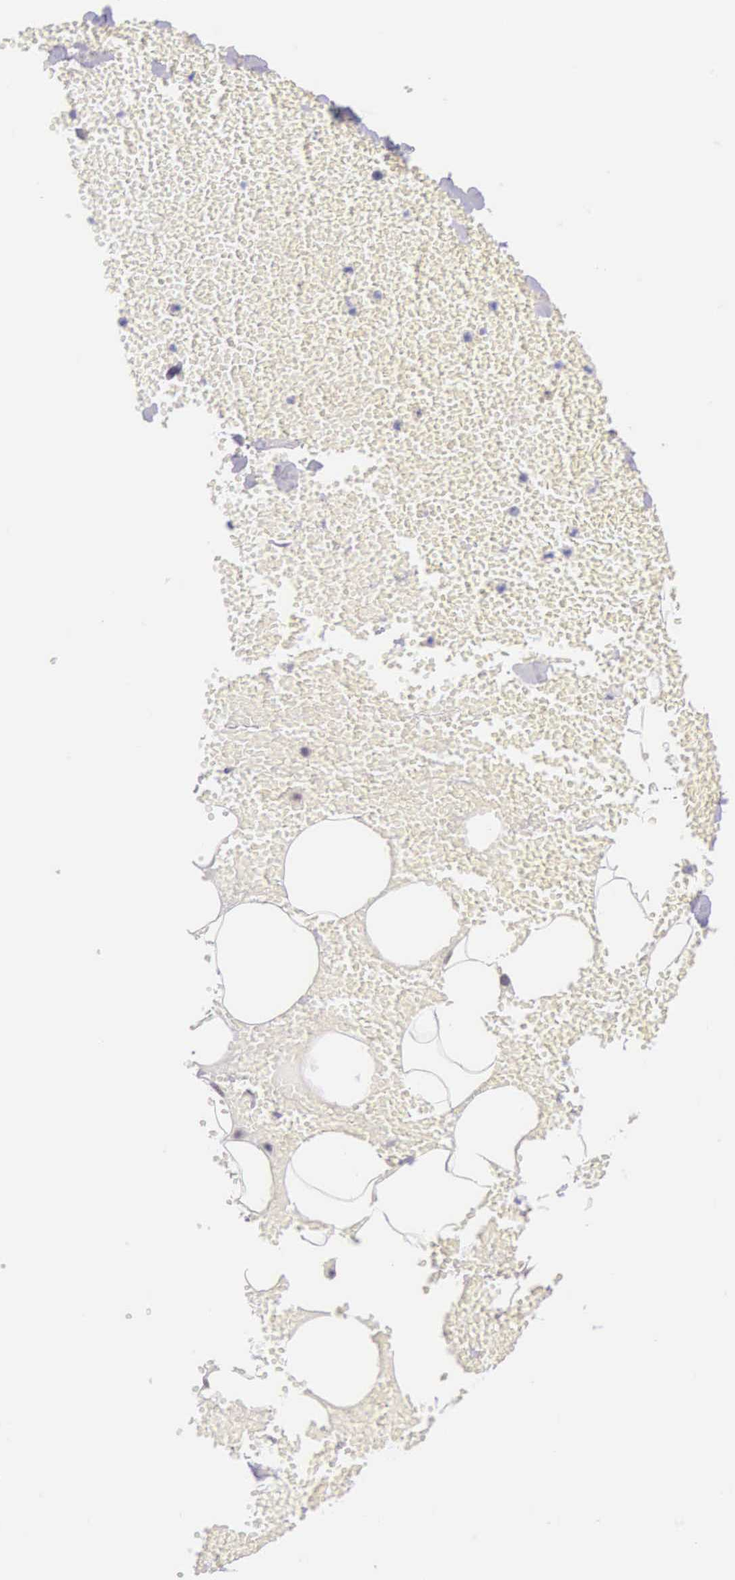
{"staining": {"intensity": "negative", "quantity": "none", "location": "none"}, "tissue": "adipose tissue", "cell_type": "Adipocytes", "image_type": "normal", "snomed": [{"axis": "morphology", "description": "Normal tissue, NOS"}, {"axis": "morphology", "description": "Inflammation, NOS"}, {"axis": "topography", "description": "Lymph node"}, {"axis": "topography", "description": "Peripheral nerve tissue"}], "caption": "Adipocytes show no significant staining in normal adipose tissue.", "gene": "CCDC117", "patient": {"sex": "male", "age": 52}}